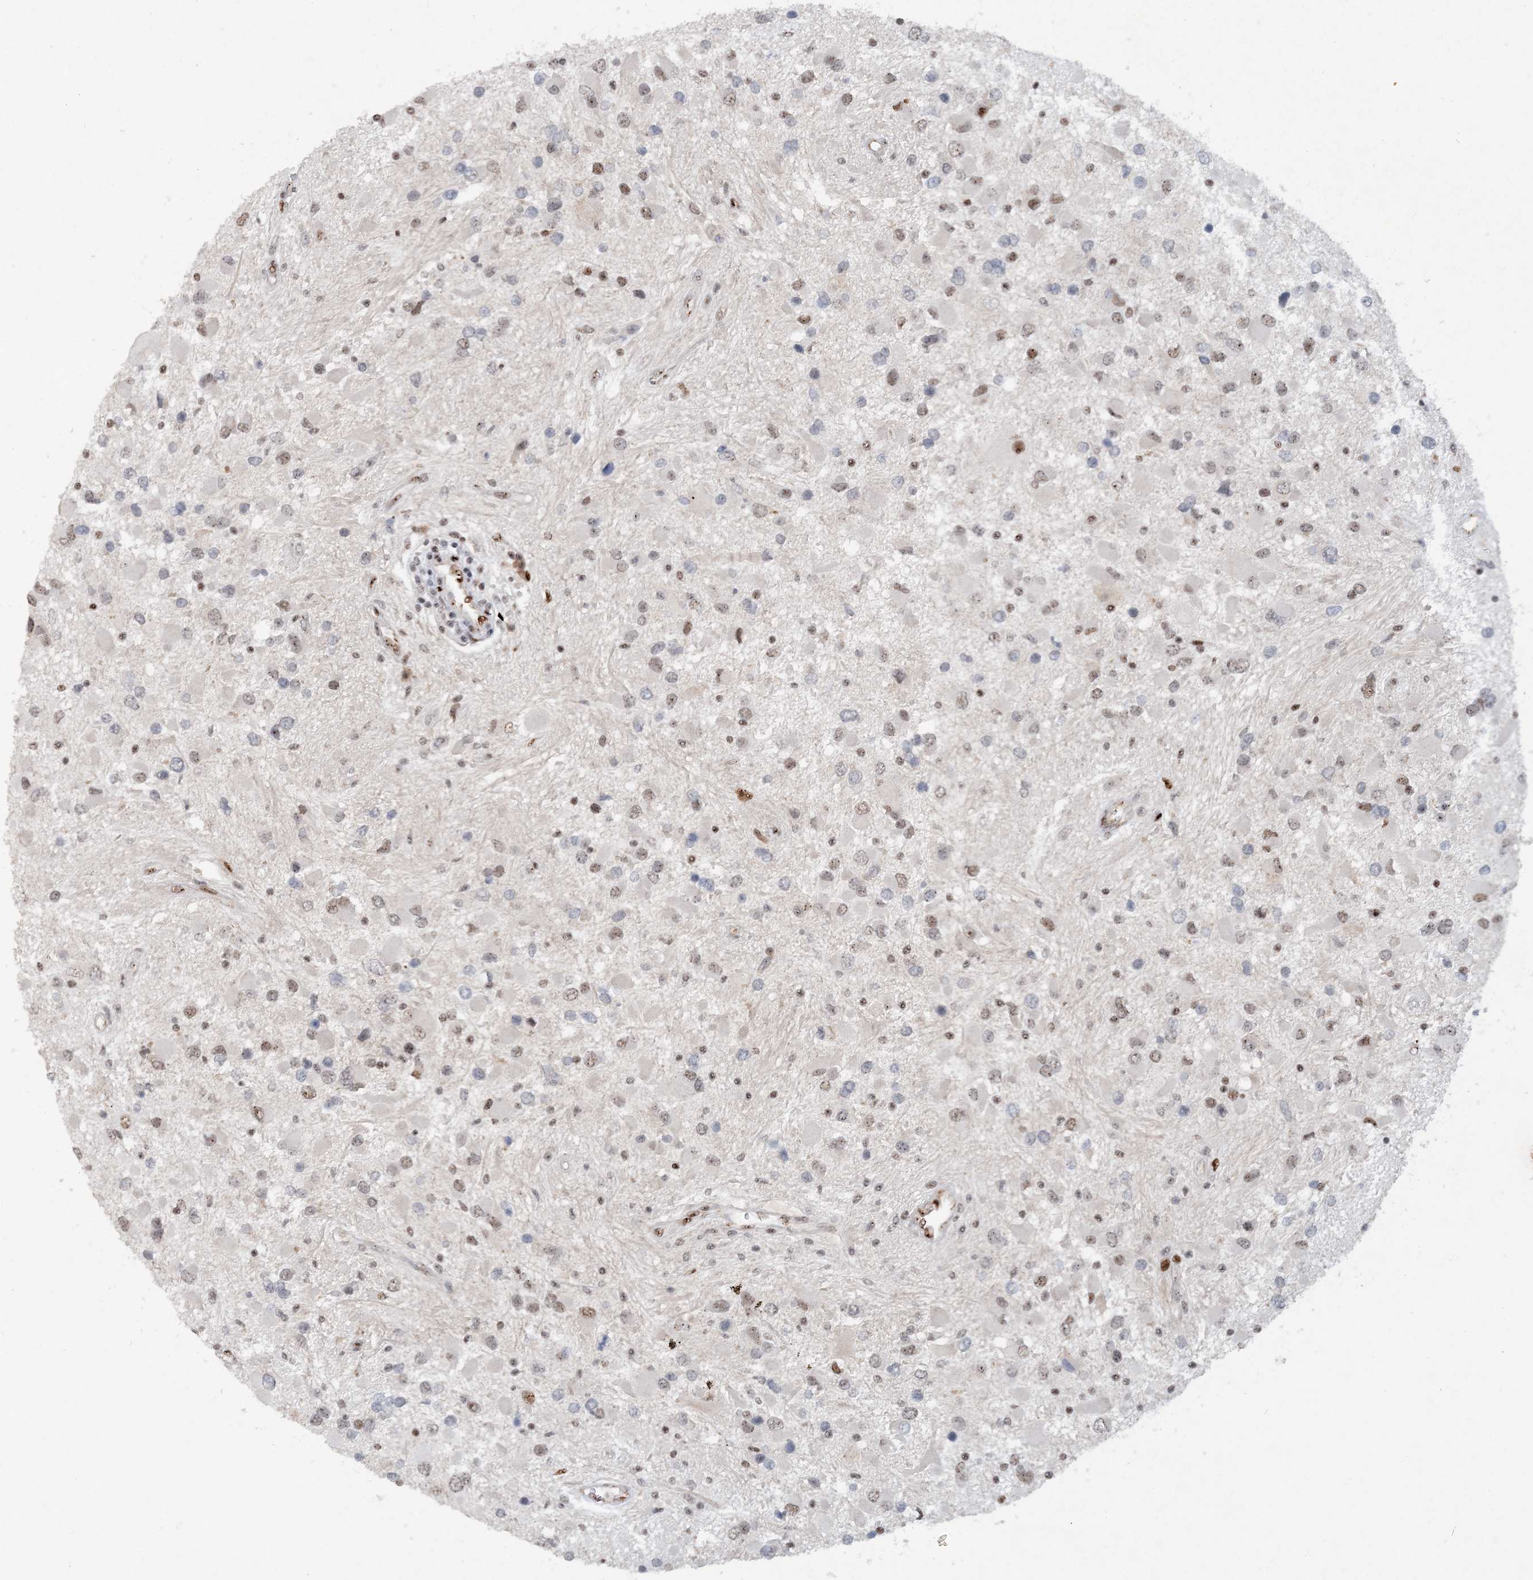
{"staining": {"intensity": "moderate", "quantity": "<25%", "location": "nuclear"}, "tissue": "glioma", "cell_type": "Tumor cells", "image_type": "cancer", "snomed": [{"axis": "morphology", "description": "Glioma, malignant, High grade"}, {"axis": "topography", "description": "Brain"}], "caption": "About <25% of tumor cells in malignant glioma (high-grade) display moderate nuclear protein staining as visualized by brown immunohistochemical staining.", "gene": "GIN1", "patient": {"sex": "male", "age": 53}}